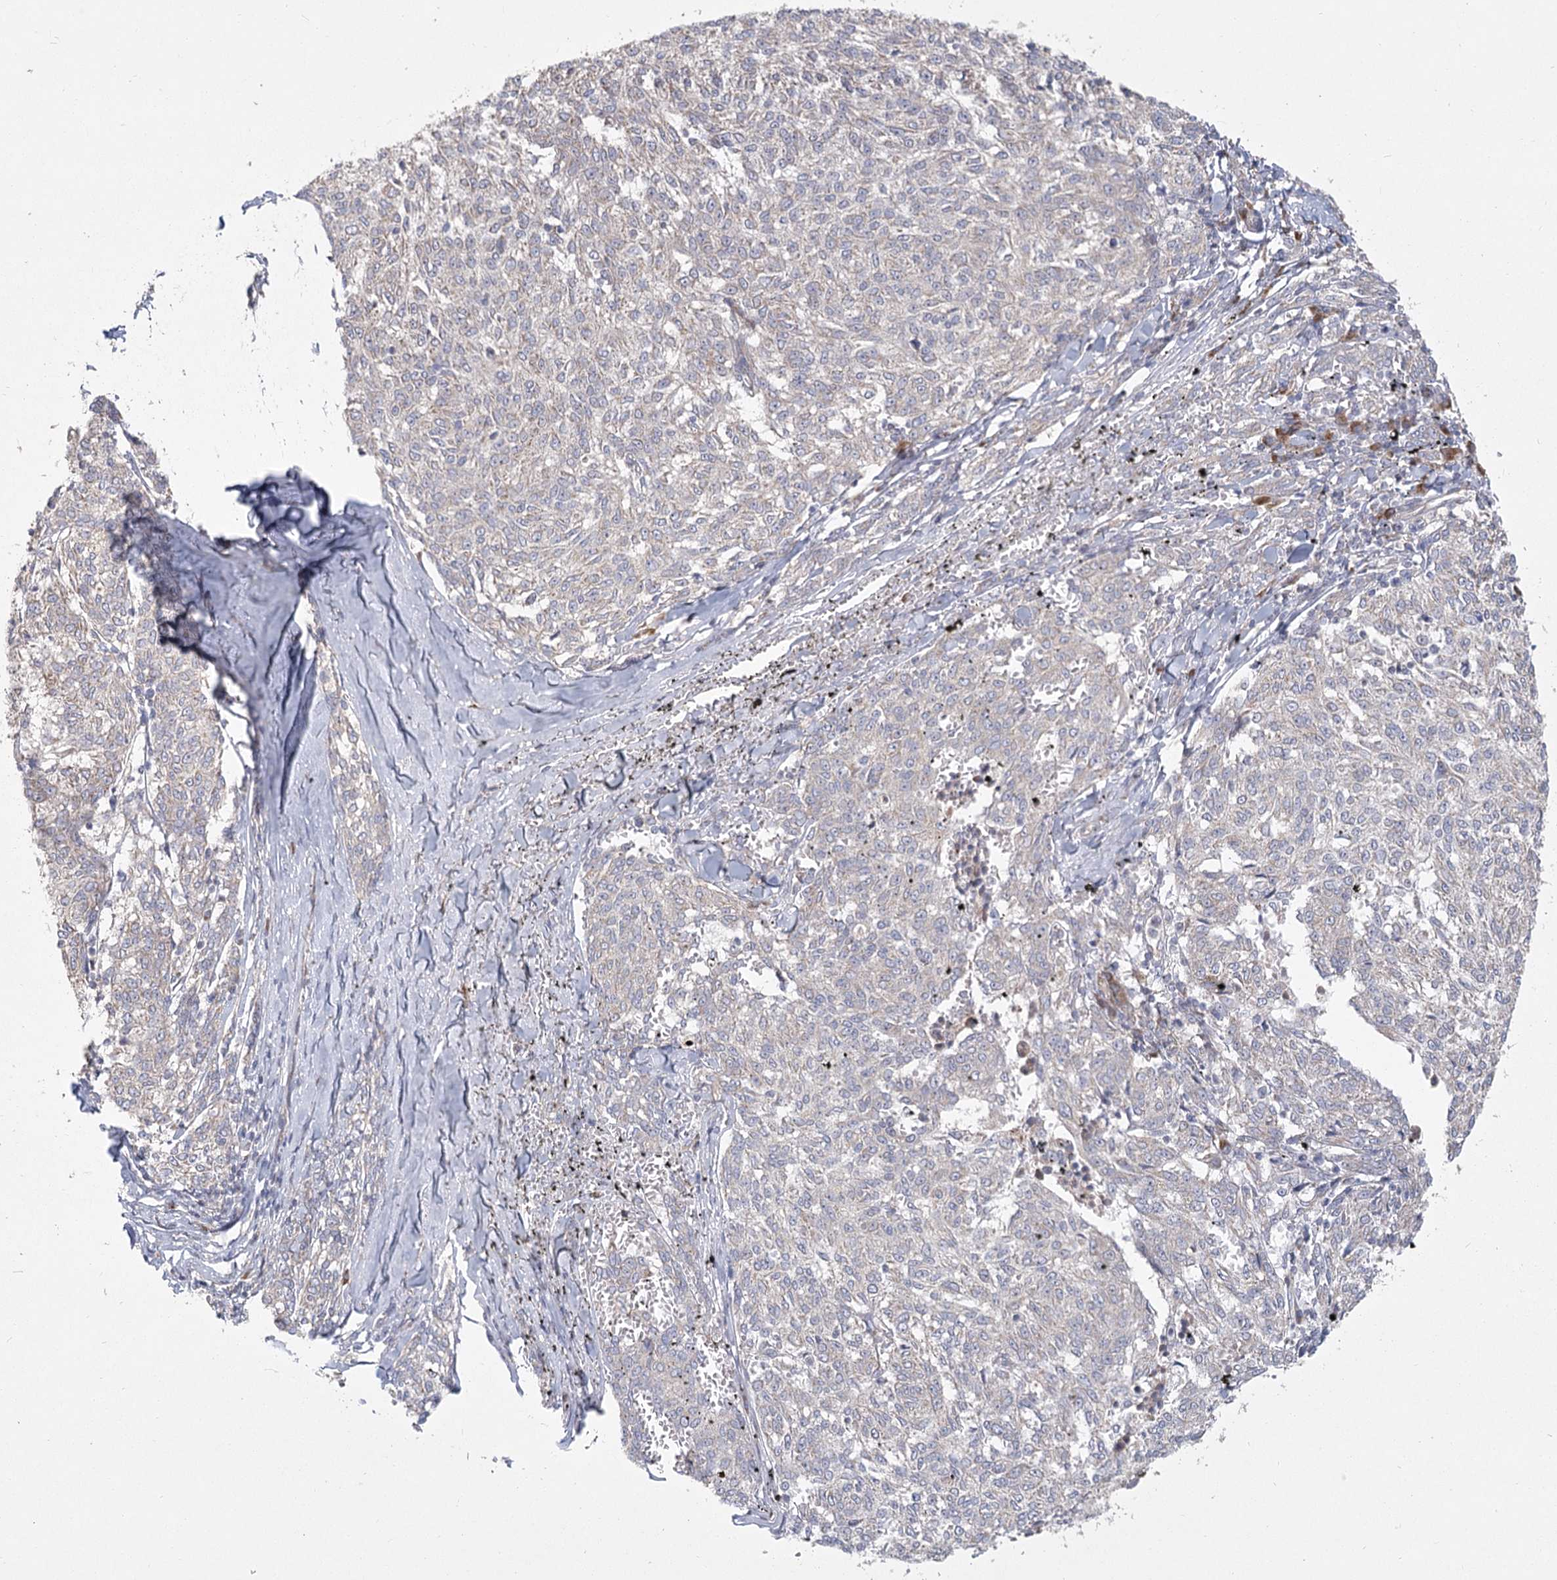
{"staining": {"intensity": "negative", "quantity": "none", "location": "none"}, "tissue": "melanoma", "cell_type": "Tumor cells", "image_type": "cancer", "snomed": [{"axis": "morphology", "description": "Malignant melanoma, NOS"}, {"axis": "topography", "description": "Skin"}], "caption": "IHC of melanoma shows no positivity in tumor cells. The staining is performed using DAB (3,3'-diaminobenzidine) brown chromogen with nuclei counter-stained in using hematoxylin.", "gene": "CNTLN", "patient": {"sex": "female", "age": 72}}